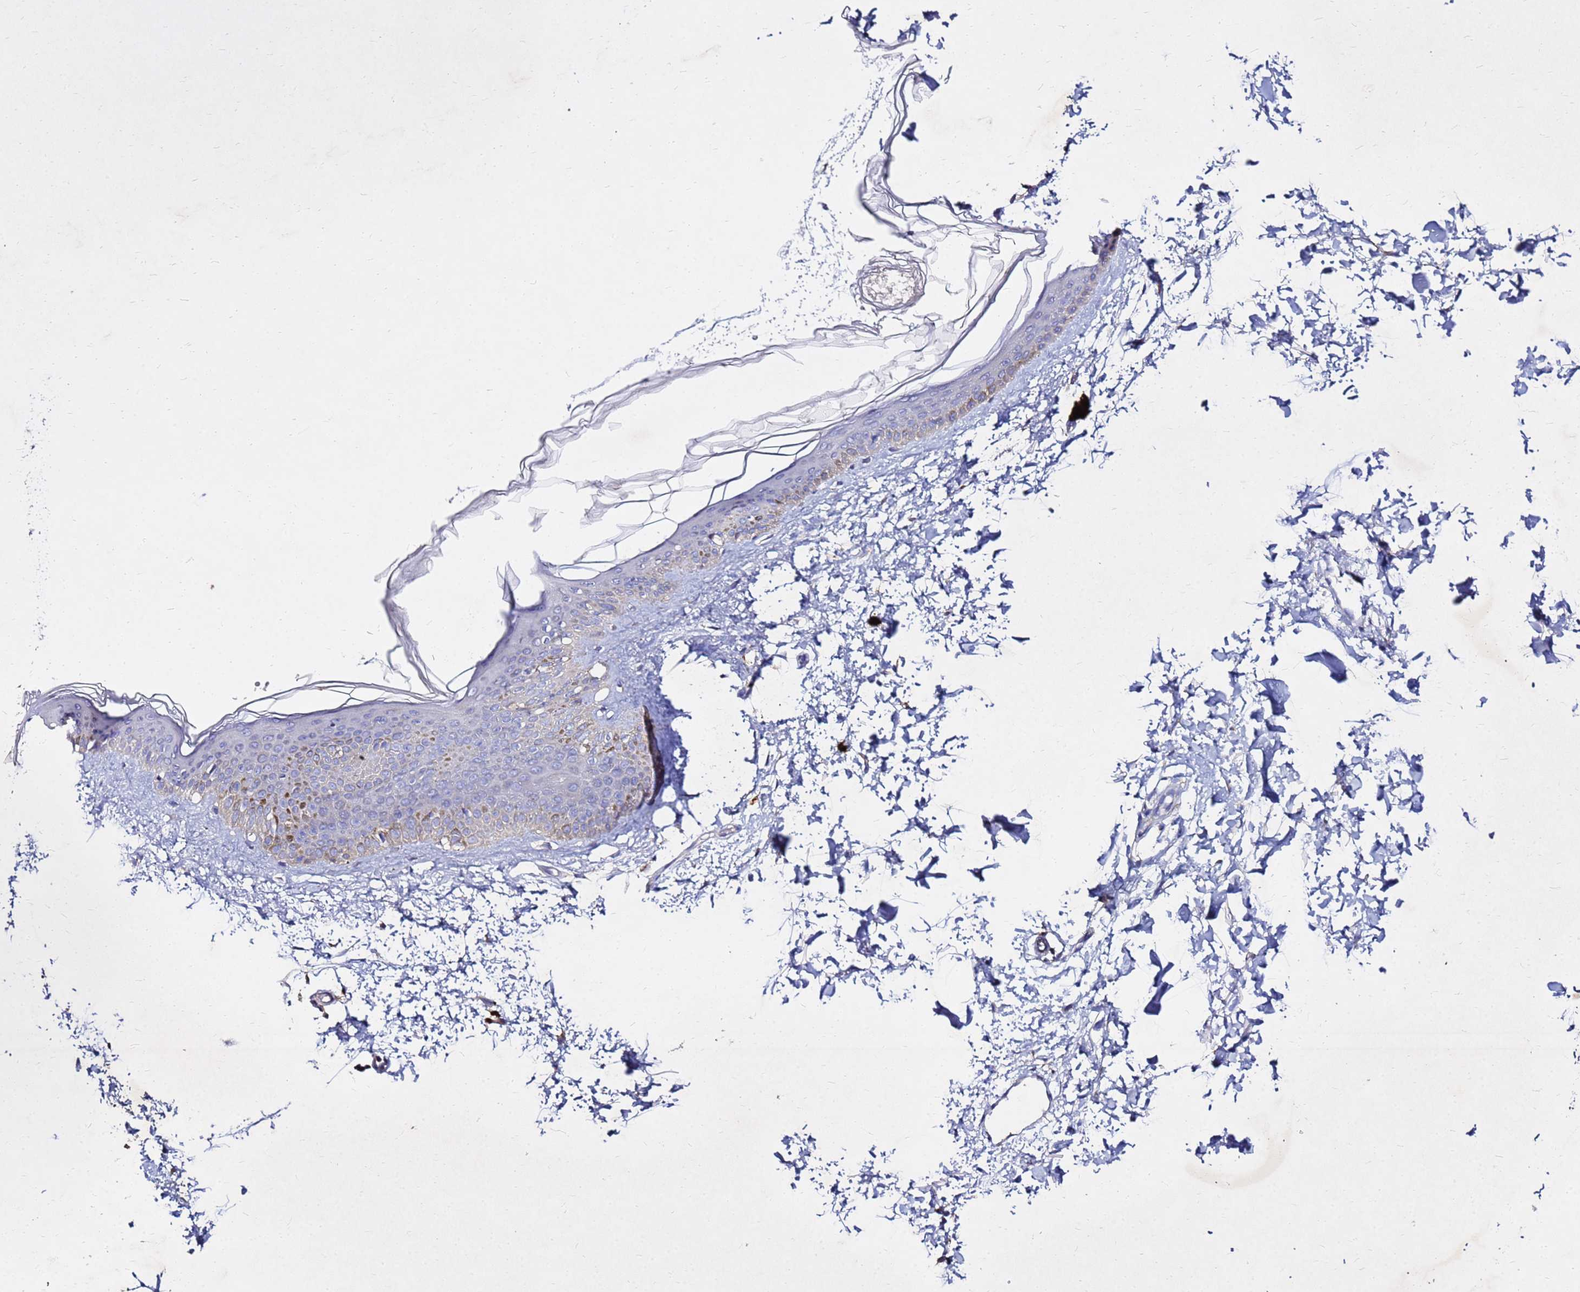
{"staining": {"intensity": "moderate", "quantity": "<25%", "location": "cytoplasmic/membranous"}, "tissue": "skin", "cell_type": "Fibroblasts", "image_type": "normal", "snomed": [{"axis": "morphology", "description": "Normal tissue, NOS"}, {"axis": "topography", "description": "Skin"}], "caption": "Moderate cytoplasmic/membranous positivity is present in approximately <25% of fibroblasts in normal skin. (IHC, brightfield microscopy, high magnification).", "gene": "COX14", "patient": {"sex": "female", "age": 58}}